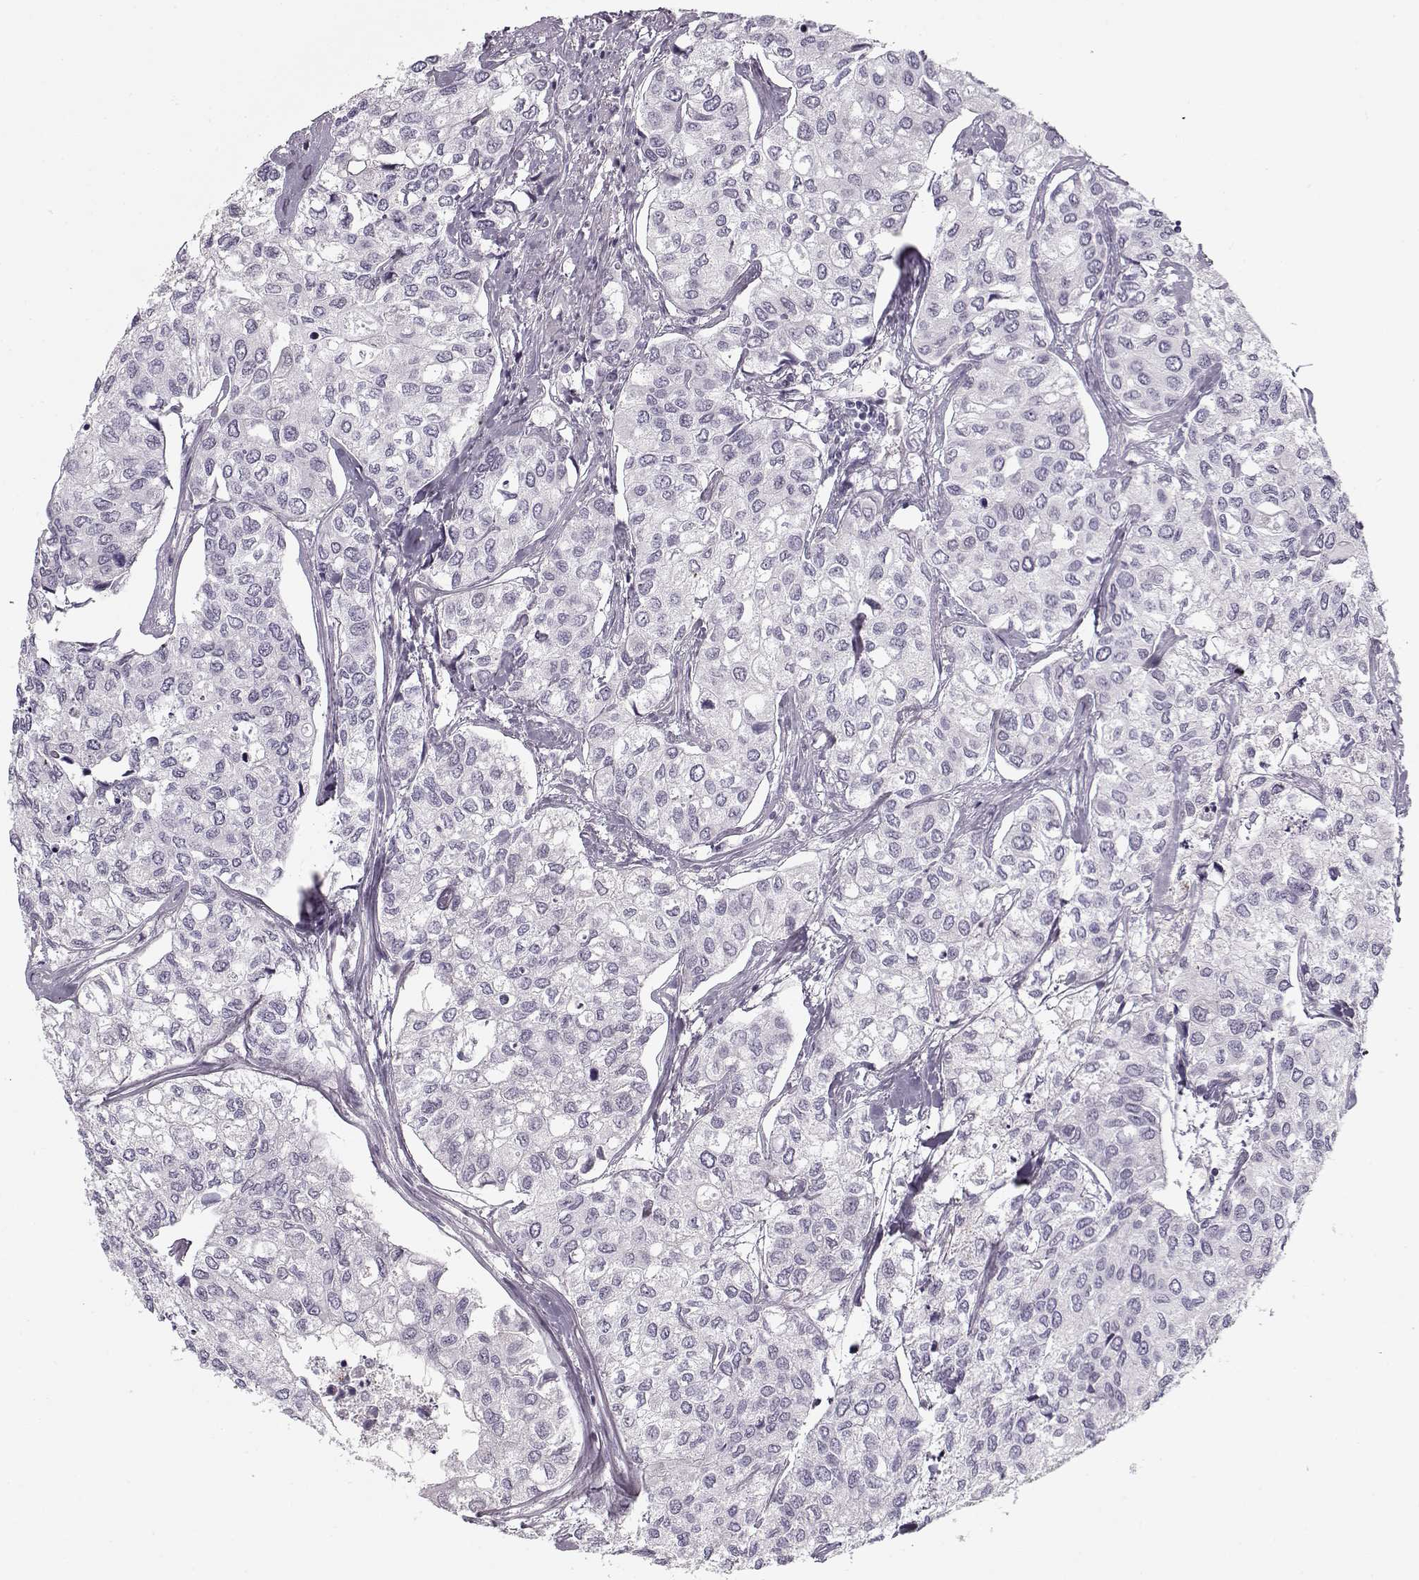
{"staining": {"intensity": "negative", "quantity": "none", "location": "none"}, "tissue": "urothelial cancer", "cell_type": "Tumor cells", "image_type": "cancer", "snomed": [{"axis": "morphology", "description": "Urothelial carcinoma, High grade"}, {"axis": "topography", "description": "Urinary bladder"}], "caption": "IHC micrograph of neoplastic tissue: human urothelial cancer stained with DAB shows no significant protein staining in tumor cells. (DAB (3,3'-diaminobenzidine) IHC, high magnification).", "gene": "PNMT", "patient": {"sex": "male", "age": 73}}